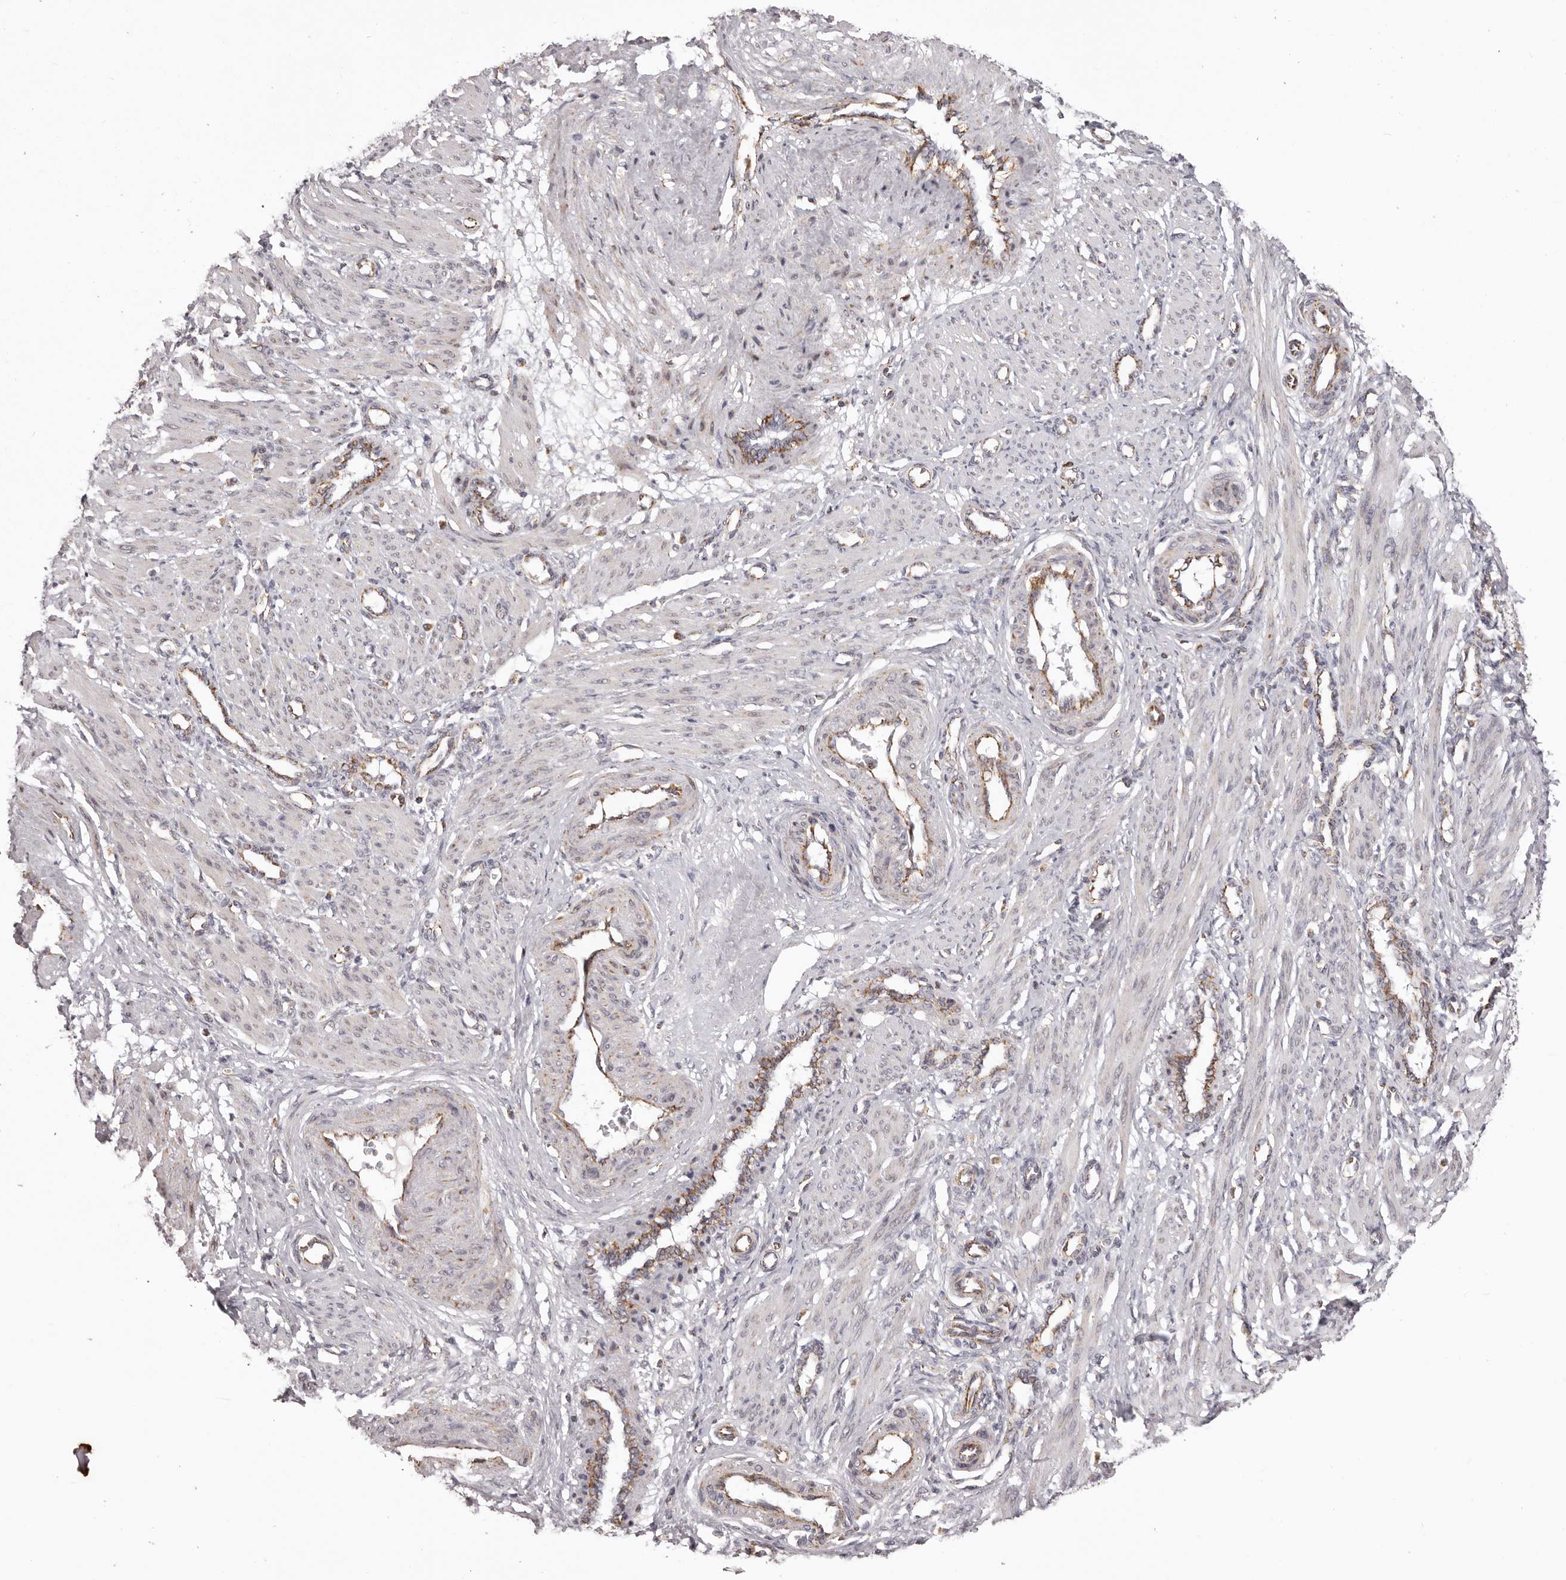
{"staining": {"intensity": "negative", "quantity": "none", "location": "none"}, "tissue": "smooth muscle", "cell_type": "Smooth muscle cells", "image_type": "normal", "snomed": [{"axis": "morphology", "description": "Normal tissue, NOS"}, {"axis": "topography", "description": "Endometrium"}], "caption": "Photomicrograph shows no protein positivity in smooth muscle cells of benign smooth muscle. (DAB (3,3'-diaminobenzidine) immunohistochemistry (IHC) visualized using brightfield microscopy, high magnification).", "gene": "CHRM2", "patient": {"sex": "female", "age": 33}}